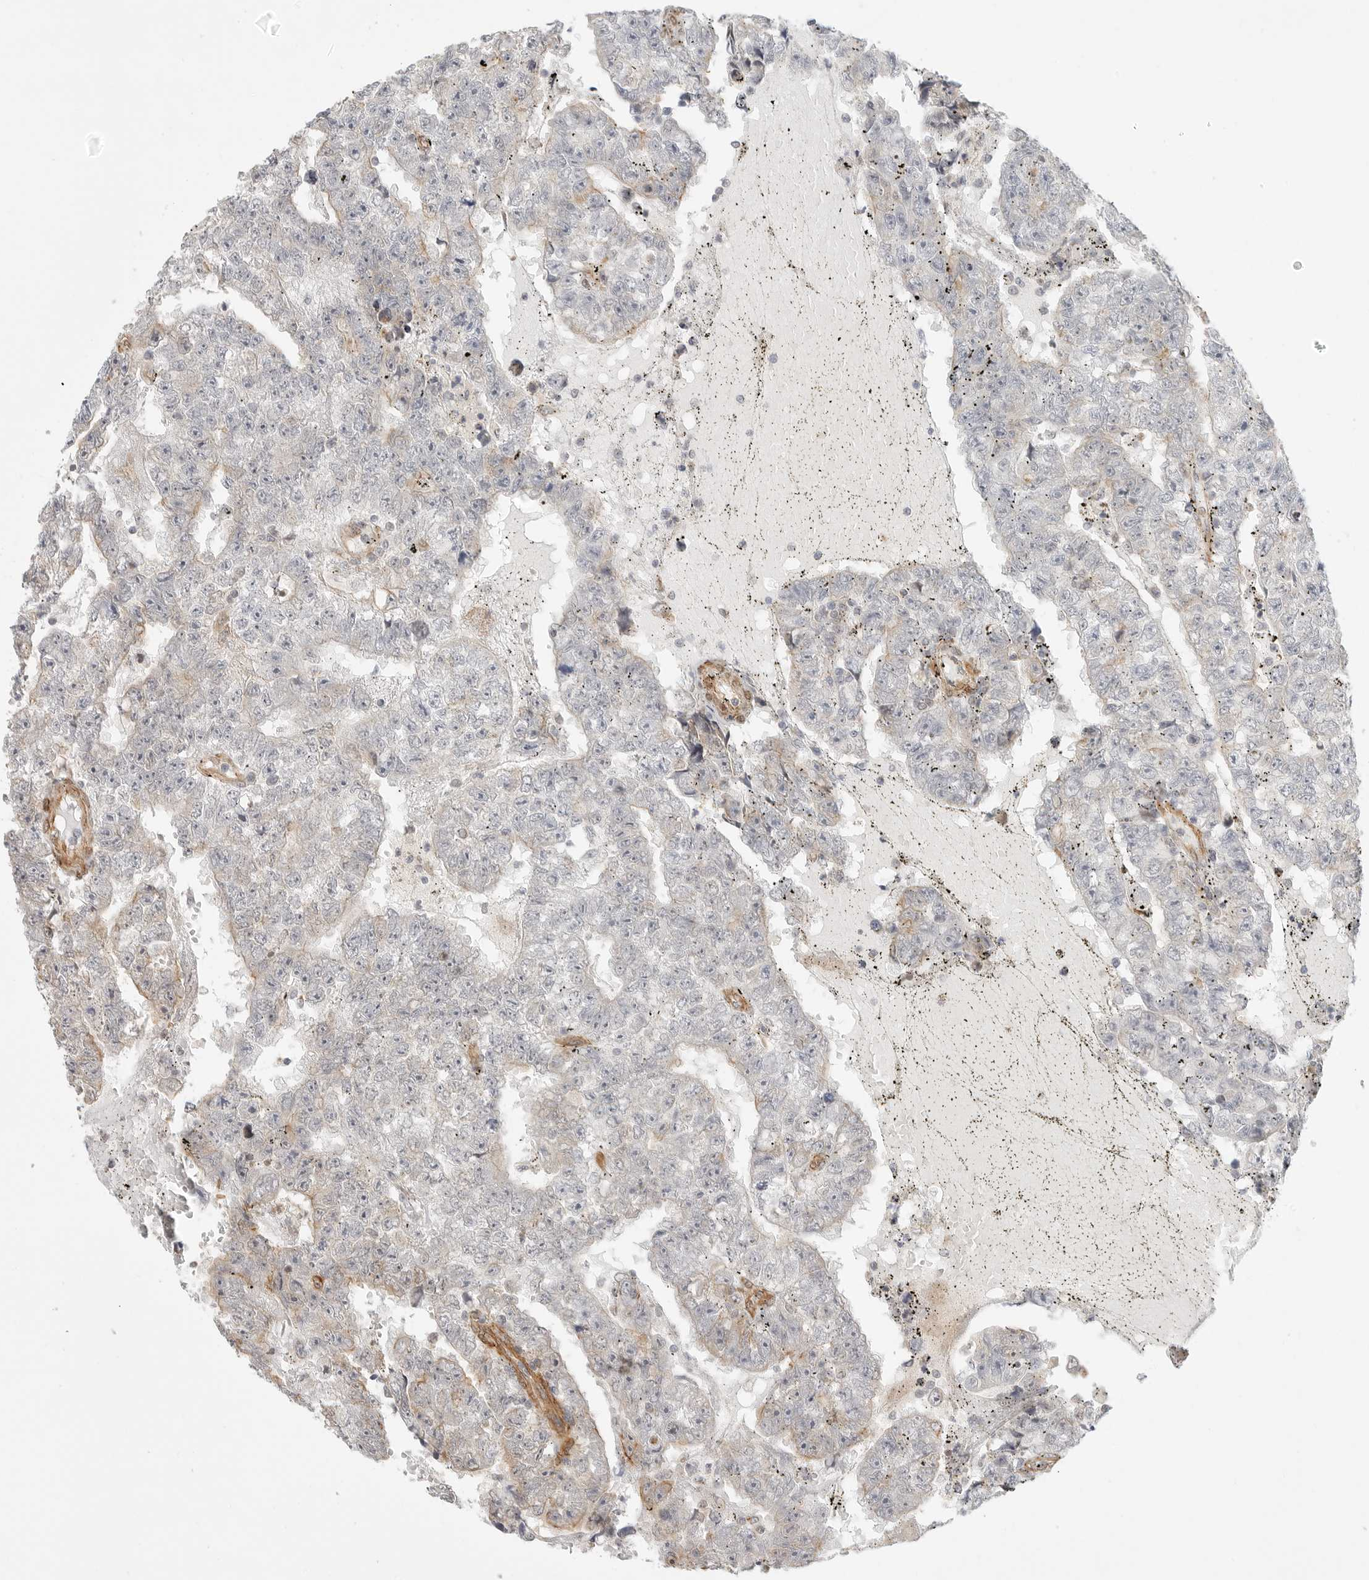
{"staining": {"intensity": "weak", "quantity": "<25%", "location": "cytoplasmic/membranous"}, "tissue": "testis cancer", "cell_type": "Tumor cells", "image_type": "cancer", "snomed": [{"axis": "morphology", "description": "Carcinoma, Embryonal, NOS"}, {"axis": "topography", "description": "Testis"}], "caption": "IHC image of embryonal carcinoma (testis) stained for a protein (brown), which reveals no staining in tumor cells.", "gene": "ATOH7", "patient": {"sex": "male", "age": 25}}